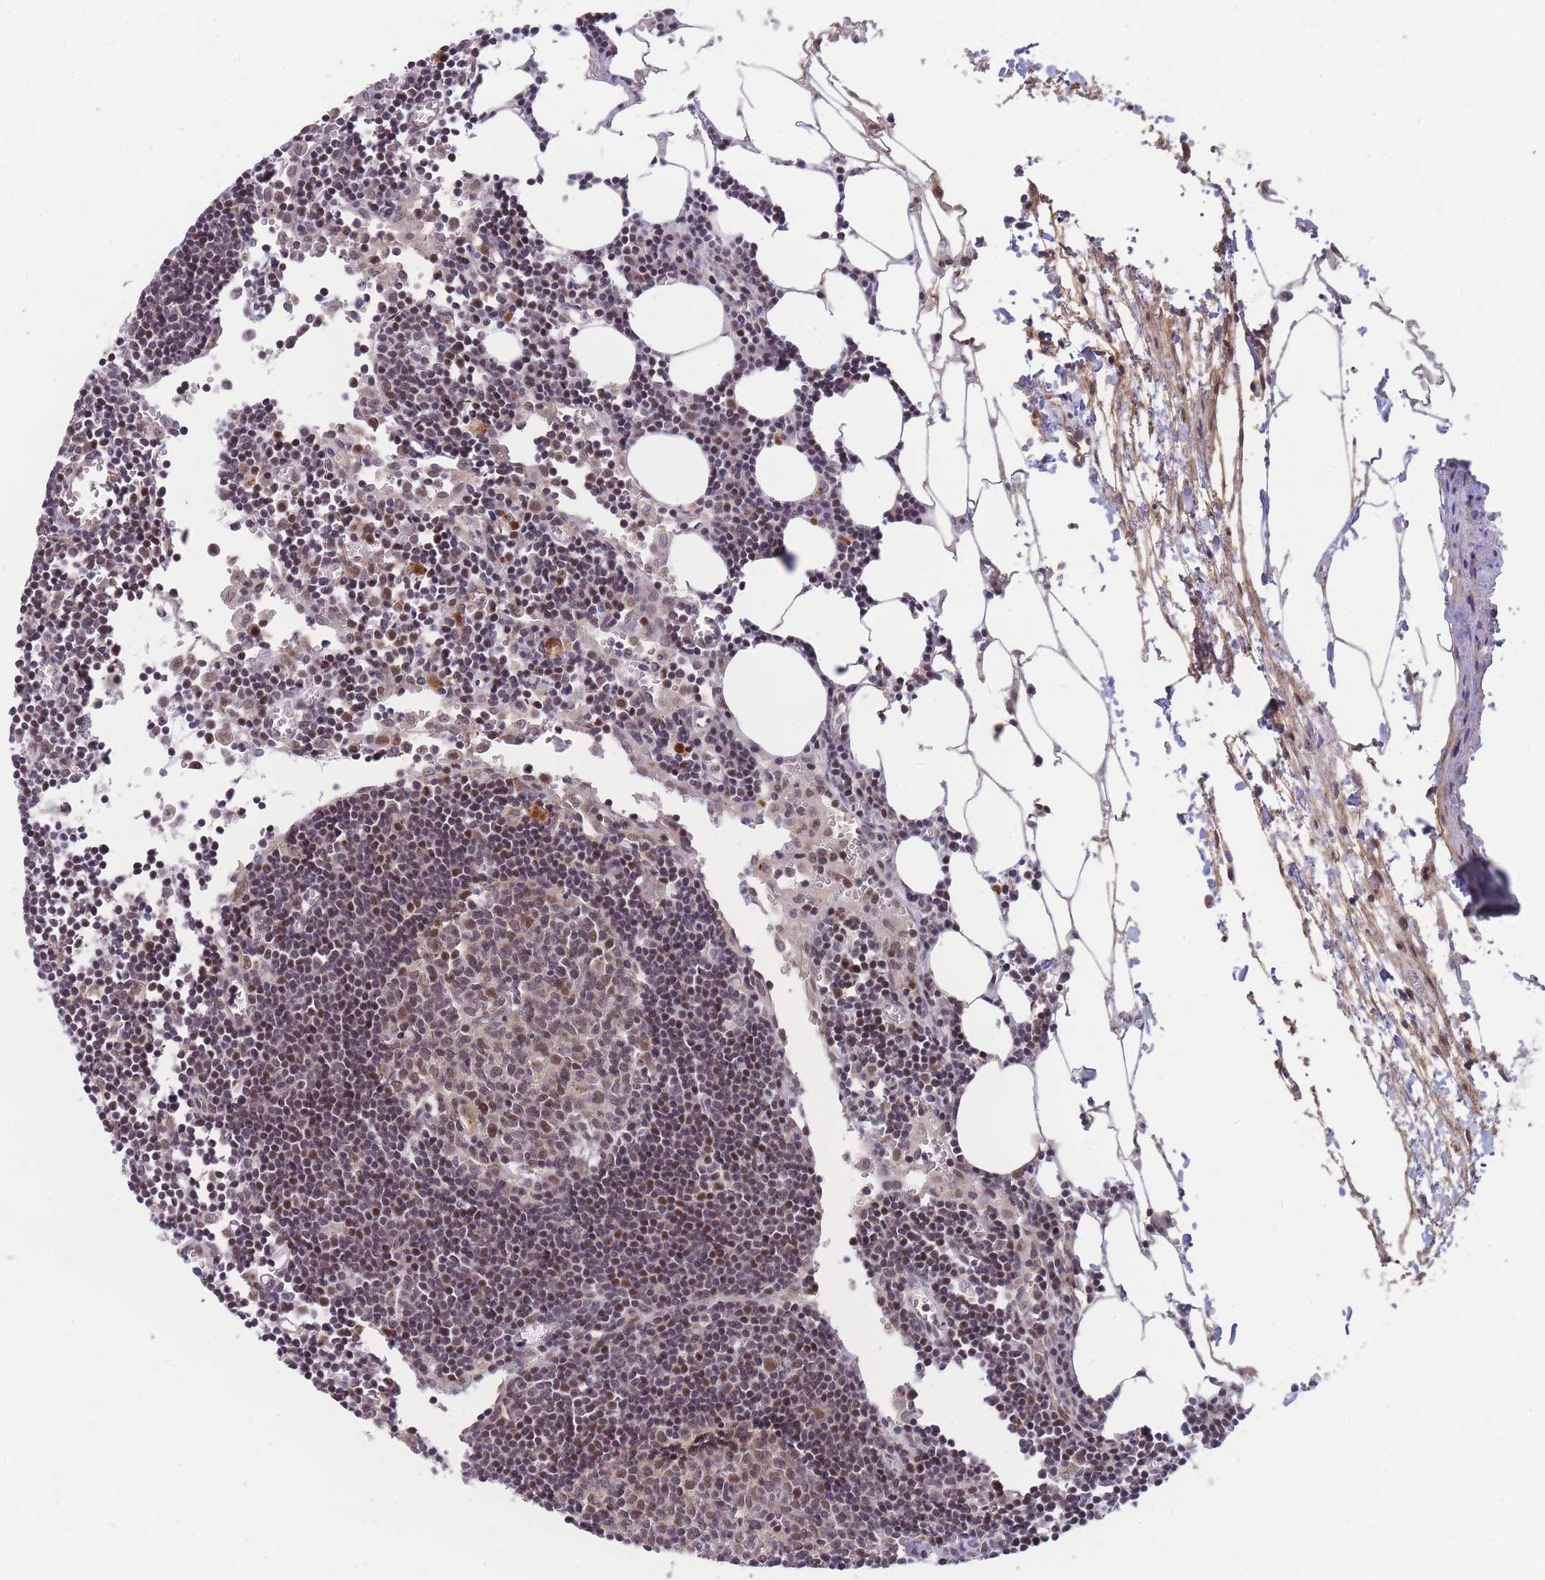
{"staining": {"intensity": "moderate", "quantity": ">75%", "location": "nuclear"}, "tissue": "lymph node", "cell_type": "Germinal center cells", "image_type": "normal", "snomed": [{"axis": "morphology", "description": "Normal tissue, NOS"}, {"axis": "topography", "description": "Lymph node"}], "caption": "This image exhibits immunohistochemistry (IHC) staining of normal human lymph node, with medium moderate nuclear positivity in approximately >75% of germinal center cells.", "gene": "BOD1L1", "patient": {"sex": "male", "age": 62}}